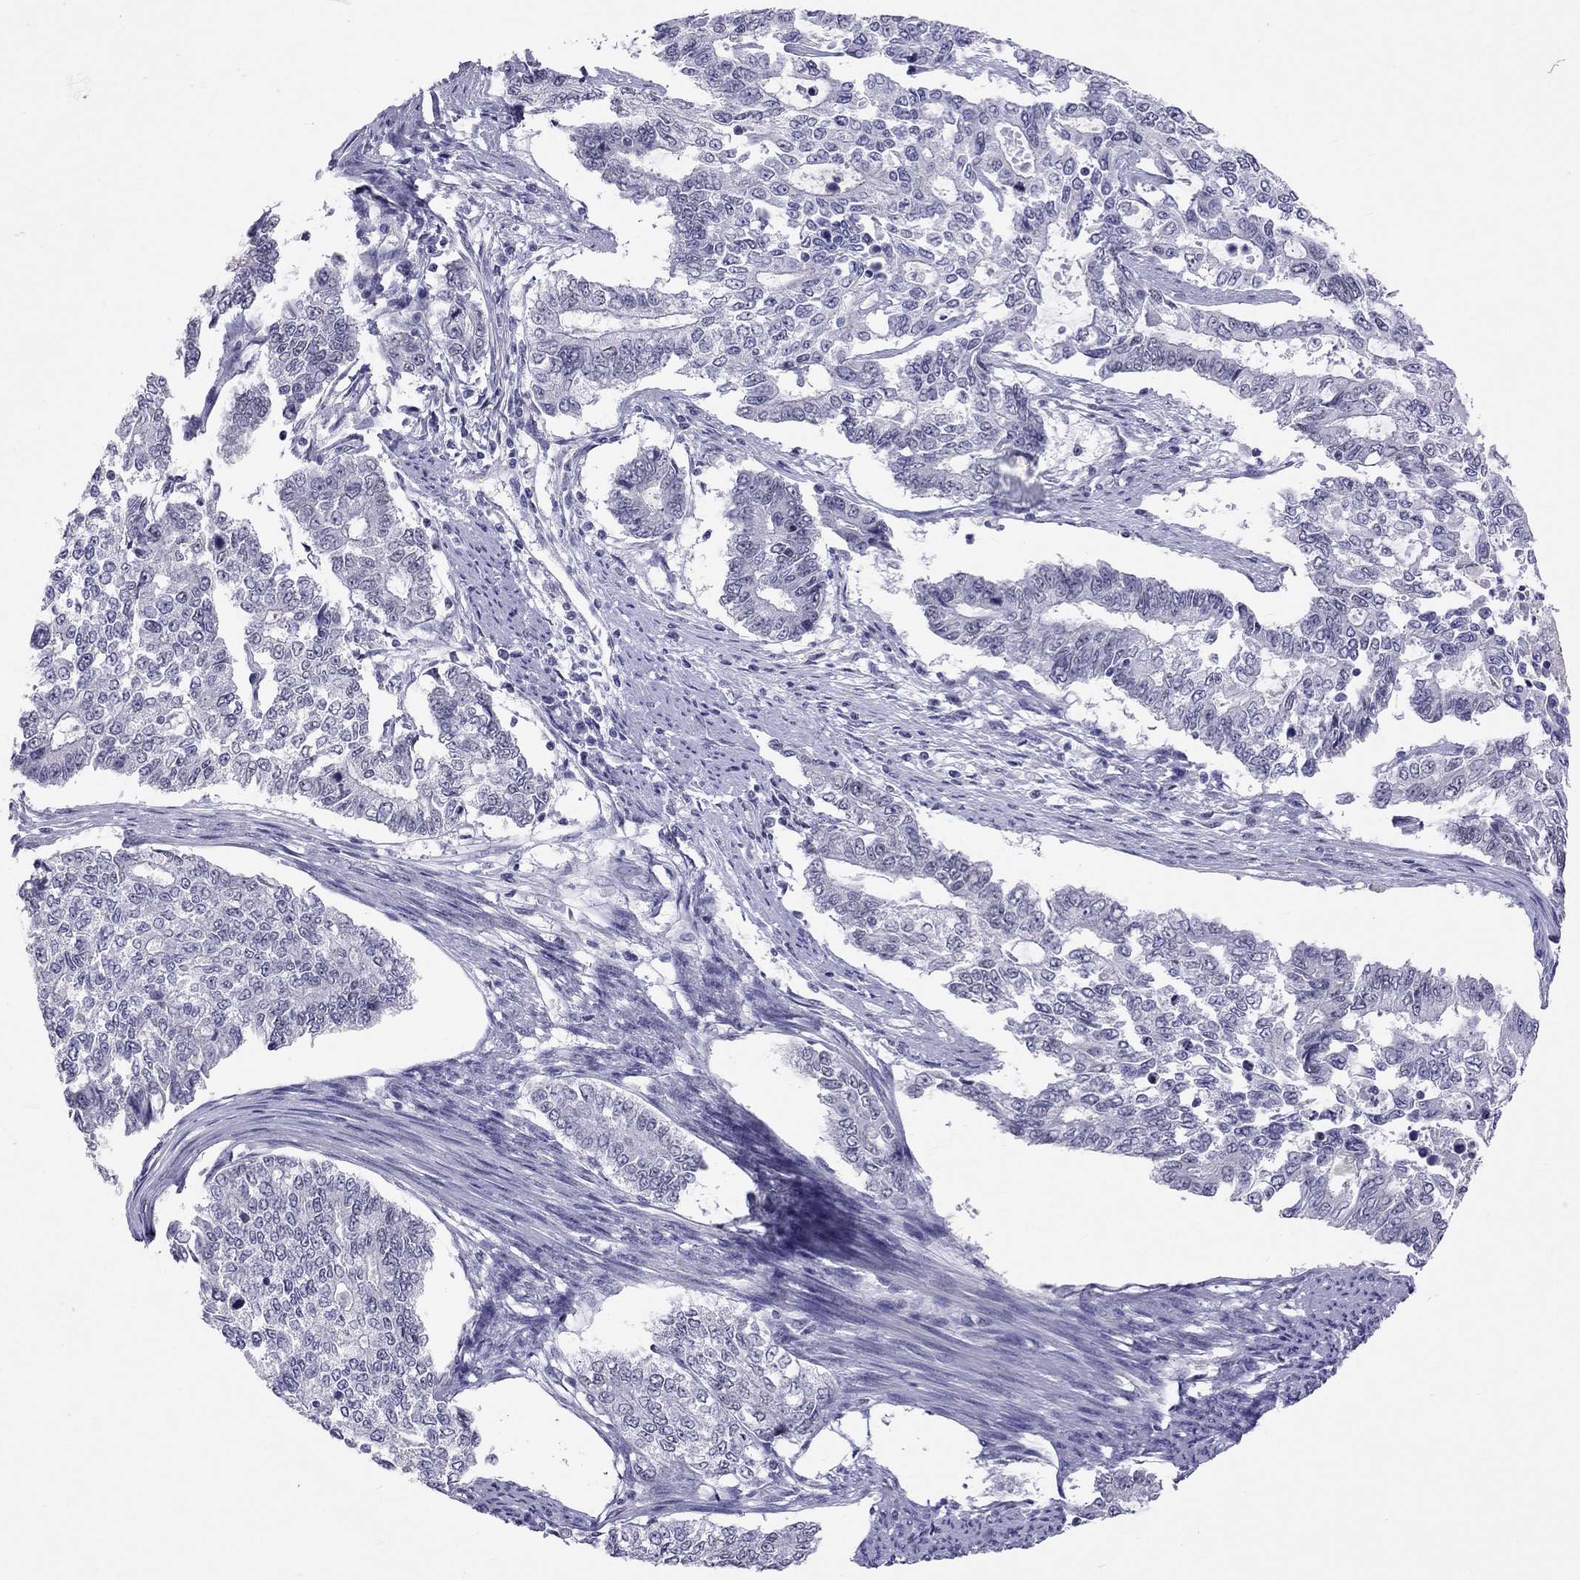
{"staining": {"intensity": "negative", "quantity": "none", "location": "none"}, "tissue": "endometrial cancer", "cell_type": "Tumor cells", "image_type": "cancer", "snomed": [{"axis": "morphology", "description": "Adenocarcinoma, NOS"}, {"axis": "topography", "description": "Uterus"}], "caption": "Immunohistochemical staining of endometrial cancer demonstrates no significant staining in tumor cells.", "gene": "JHY", "patient": {"sex": "female", "age": 59}}